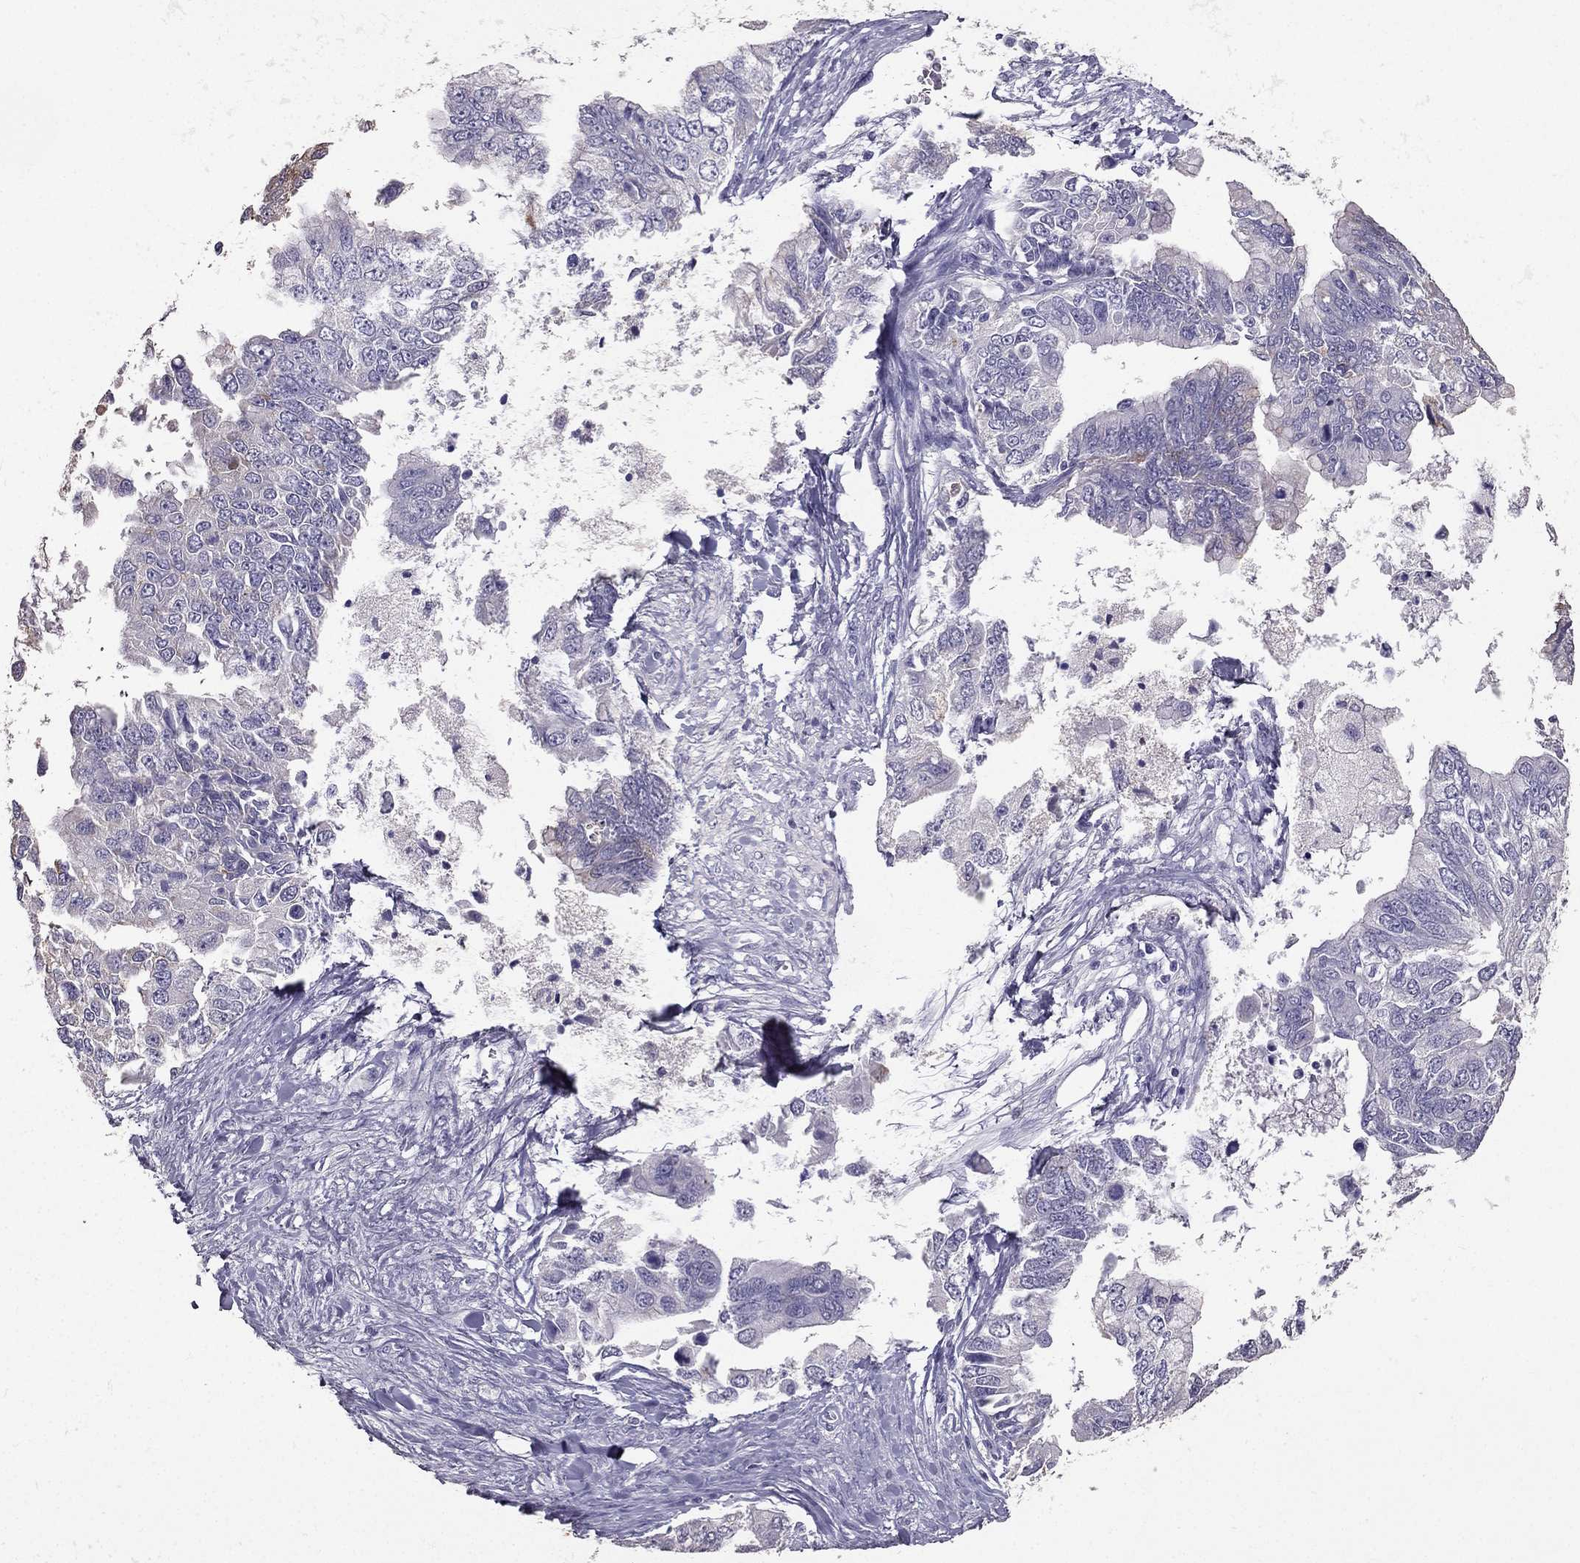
{"staining": {"intensity": "negative", "quantity": "none", "location": "none"}, "tissue": "ovarian cancer", "cell_type": "Tumor cells", "image_type": "cancer", "snomed": [{"axis": "morphology", "description": "Cystadenocarcinoma, mucinous, NOS"}, {"axis": "topography", "description": "Ovary"}], "caption": "The histopathology image displays no staining of tumor cells in ovarian mucinous cystadenocarcinoma.", "gene": "SCG5", "patient": {"sex": "female", "age": 76}}